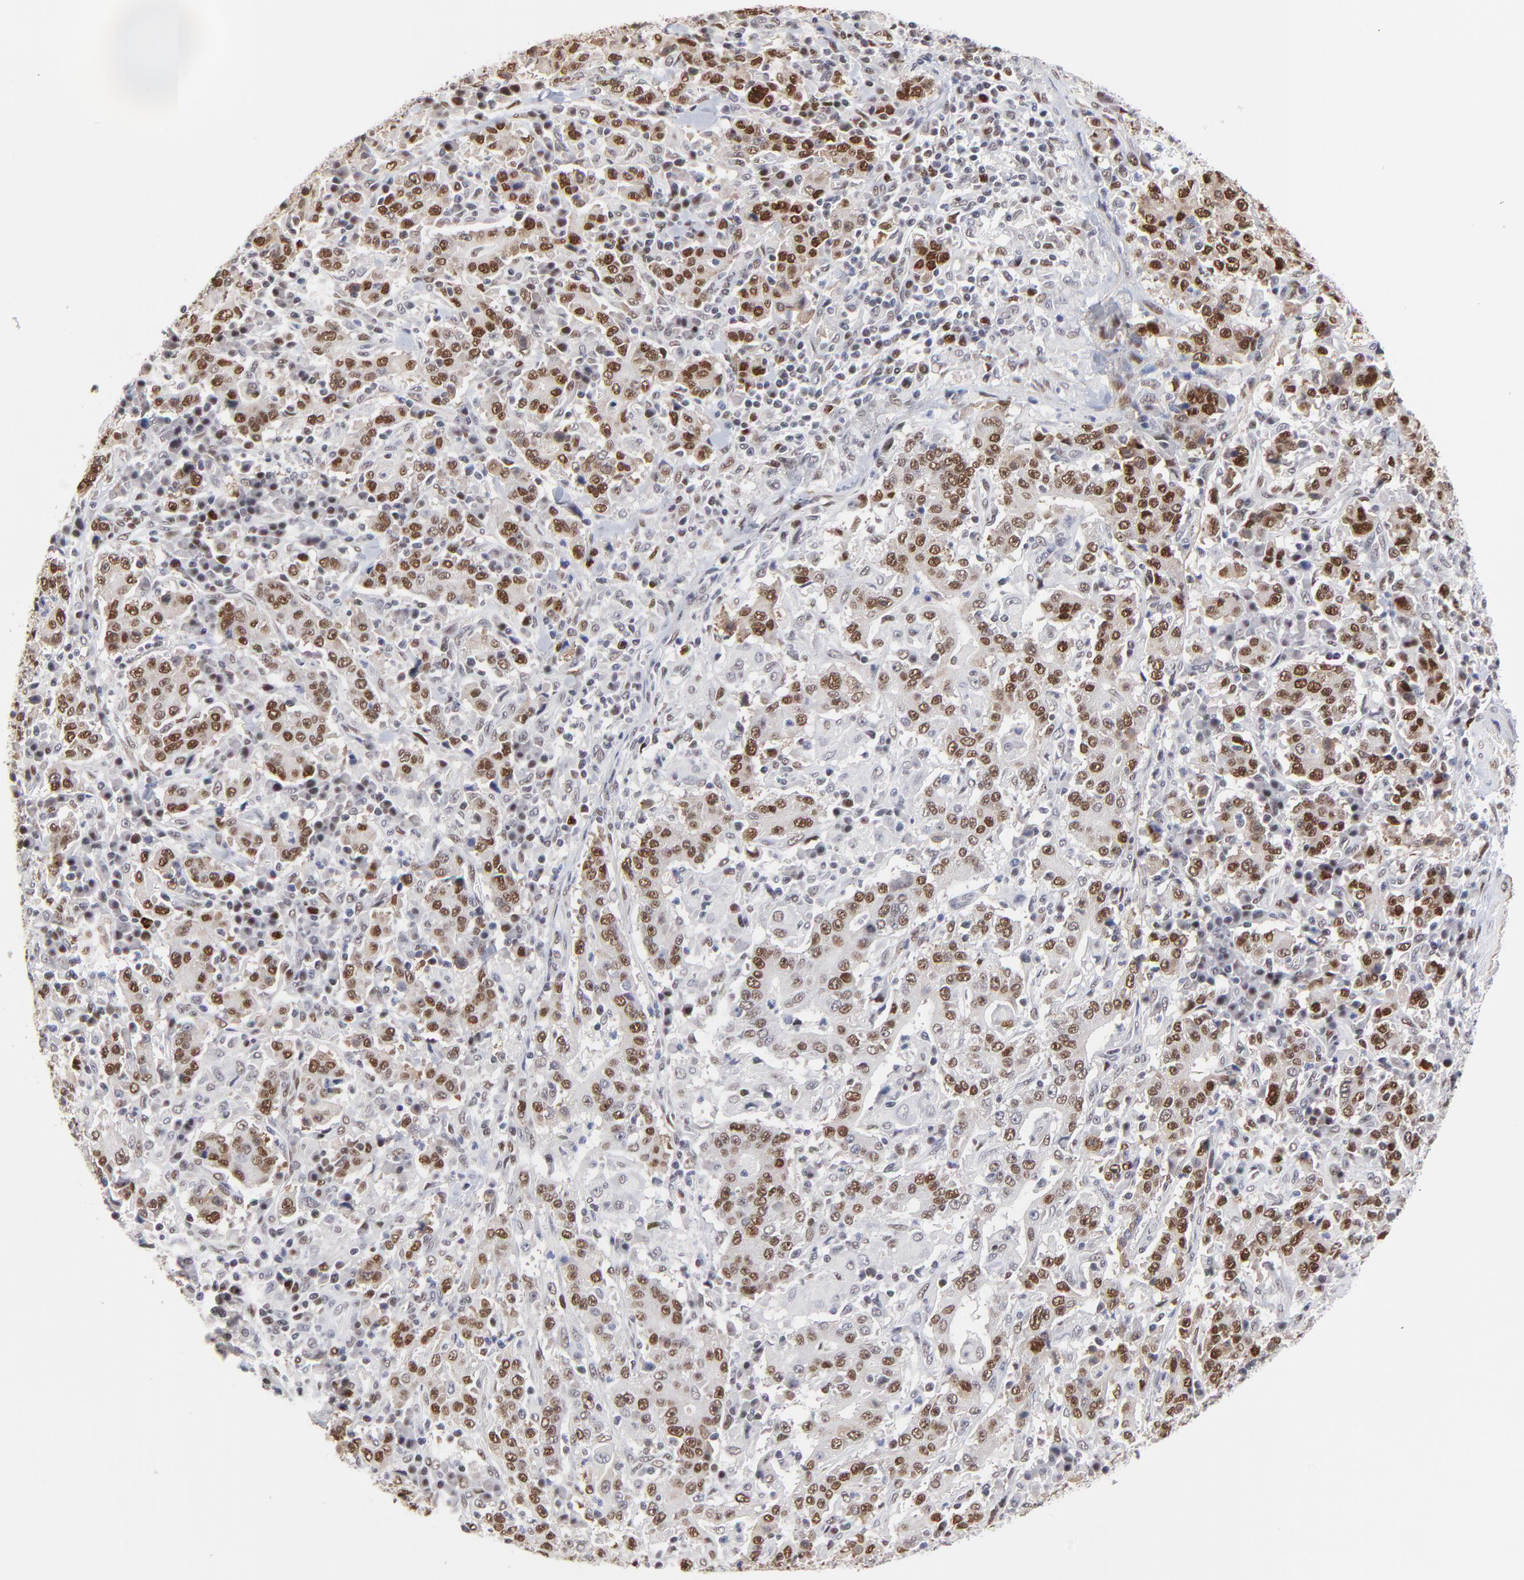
{"staining": {"intensity": "strong", "quantity": ">75%", "location": "nuclear"}, "tissue": "stomach cancer", "cell_type": "Tumor cells", "image_type": "cancer", "snomed": [{"axis": "morphology", "description": "Normal tissue, NOS"}, {"axis": "morphology", "description": "Adenocarcinoma, NOS"}, {"axis": "topography", "description": "Stomach, upper"}, {"axis": "topography", "description": "Stomach"}], "caption": "Human stomach adenocarcinoma stained with a protein marker displays strong staining in tumor cells.", "gene": "OGFOD1", "patient": {"sex": "male", "age": 59}}